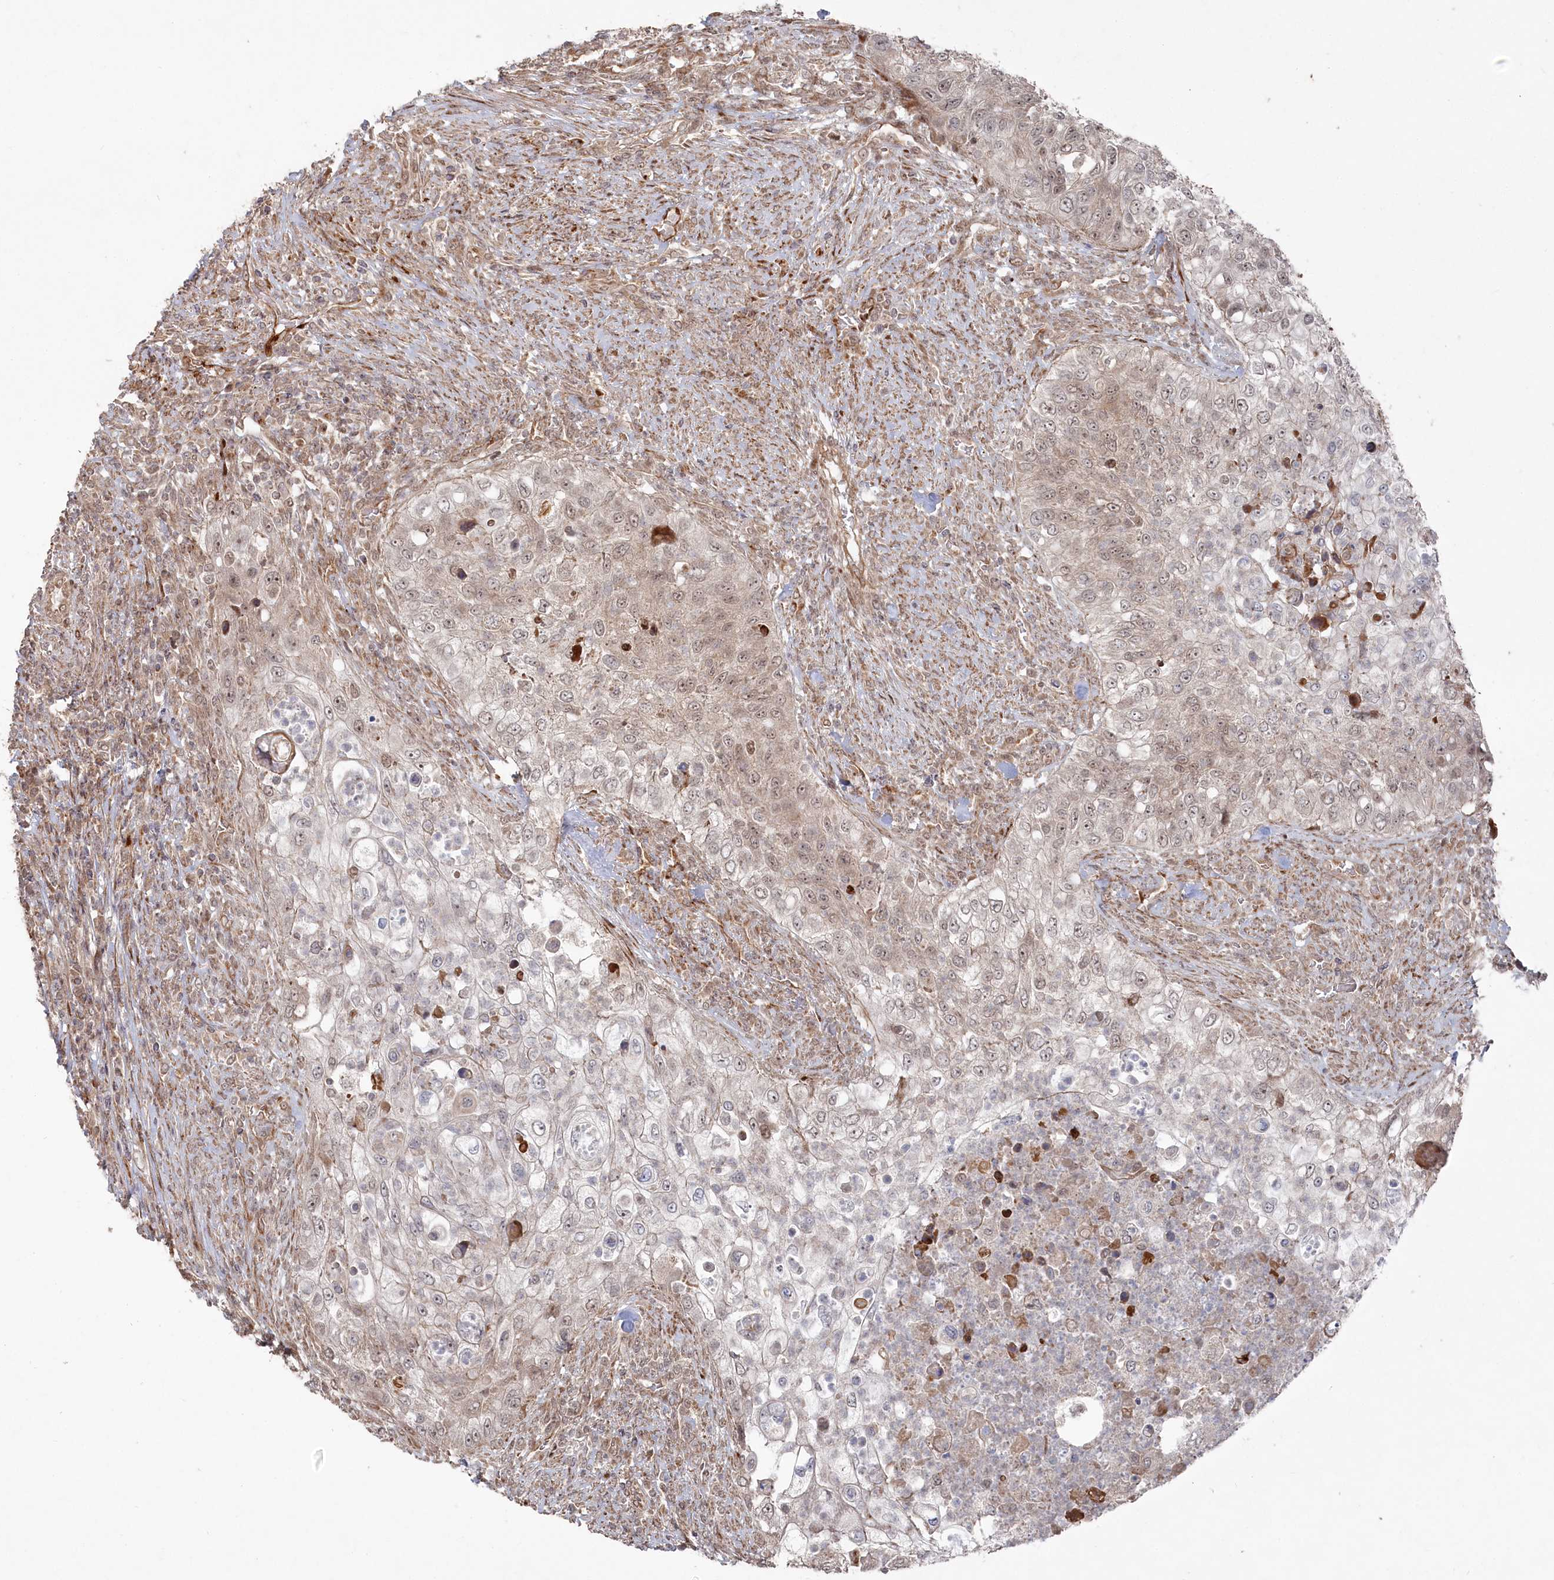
{"staining": {"intensity": "weak", "quantity": "25%-75%", "location": "nuclear"}, "tissue": "urothelial cancer", "cell_type": "Tumor cells", "image_type": "cancer", "snomed": [{"axis": "morphology", "description": "Urothelial carcinoma, High grade"}, {"axis": "topography", "description": "Urinary bladder"}], "caption": "Immunohistochemistry photomicrograph of neoplastic tissue: urothelial cancer stained using immunohistochemistry (IHC) demonstrates low levels of weak protein expression localized specifically in the nuclear of tumor cells, appearing as a nuclear brown color.", "gene": "POLR3A", "patient": {"sex": "female", "age": 60}}